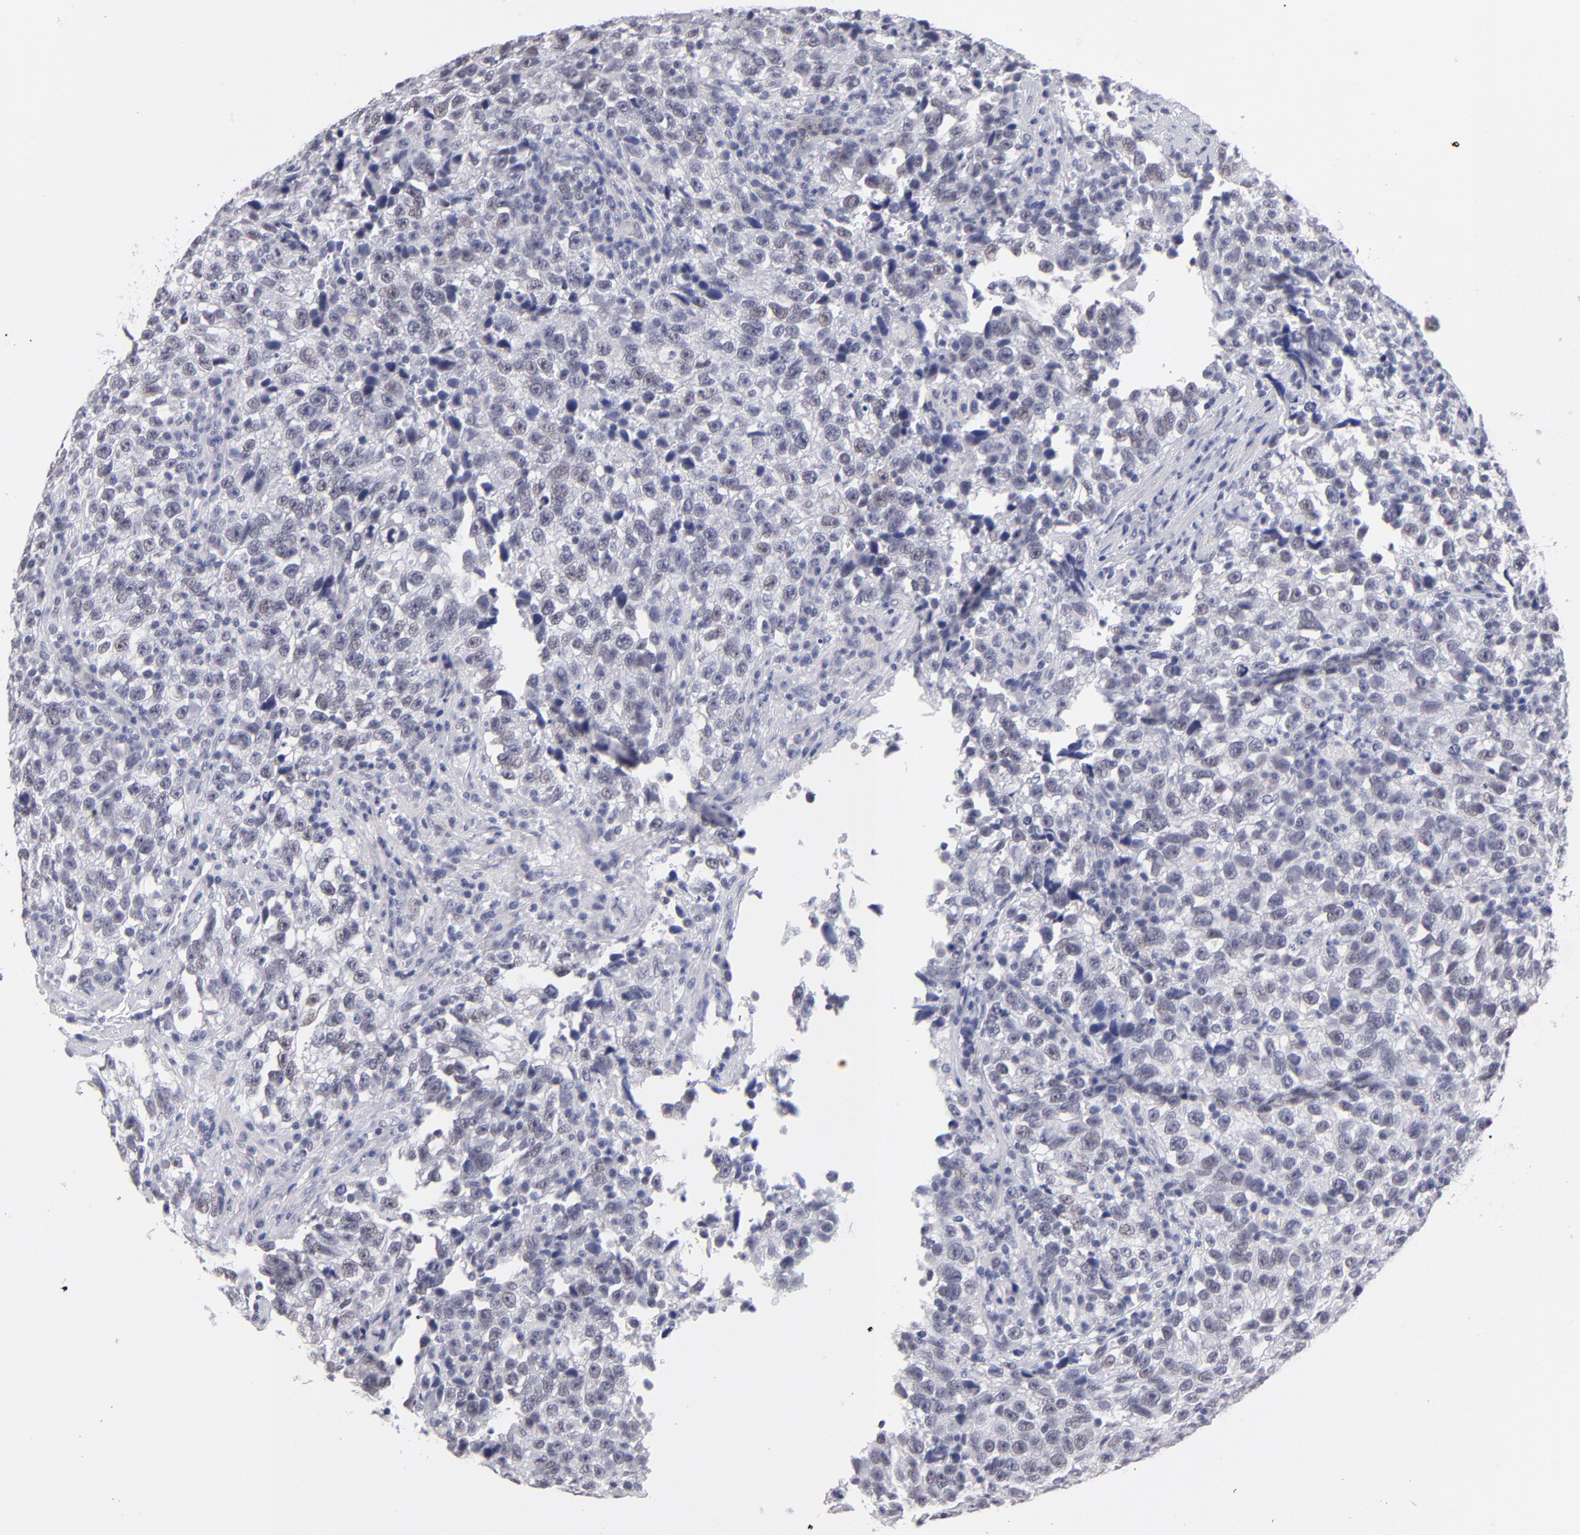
{"staining": {"intensity": "negative", "quantity": "none", "location": "none"}, "tissue": "testis cancer", "cell_type": "Tumor cells", "image_type": "cancer", "snomed": [{"axis": "morphology", "description": "Seminoma, NOS"}, {"axis": "topography", "description": "Testis"}], "caption": "Immunohistochemical staining of seminoma (testis) reveals no significant staining in tumor cells.", "gene": "TEX11", "patient": {"sex": "male", "age": 38}}